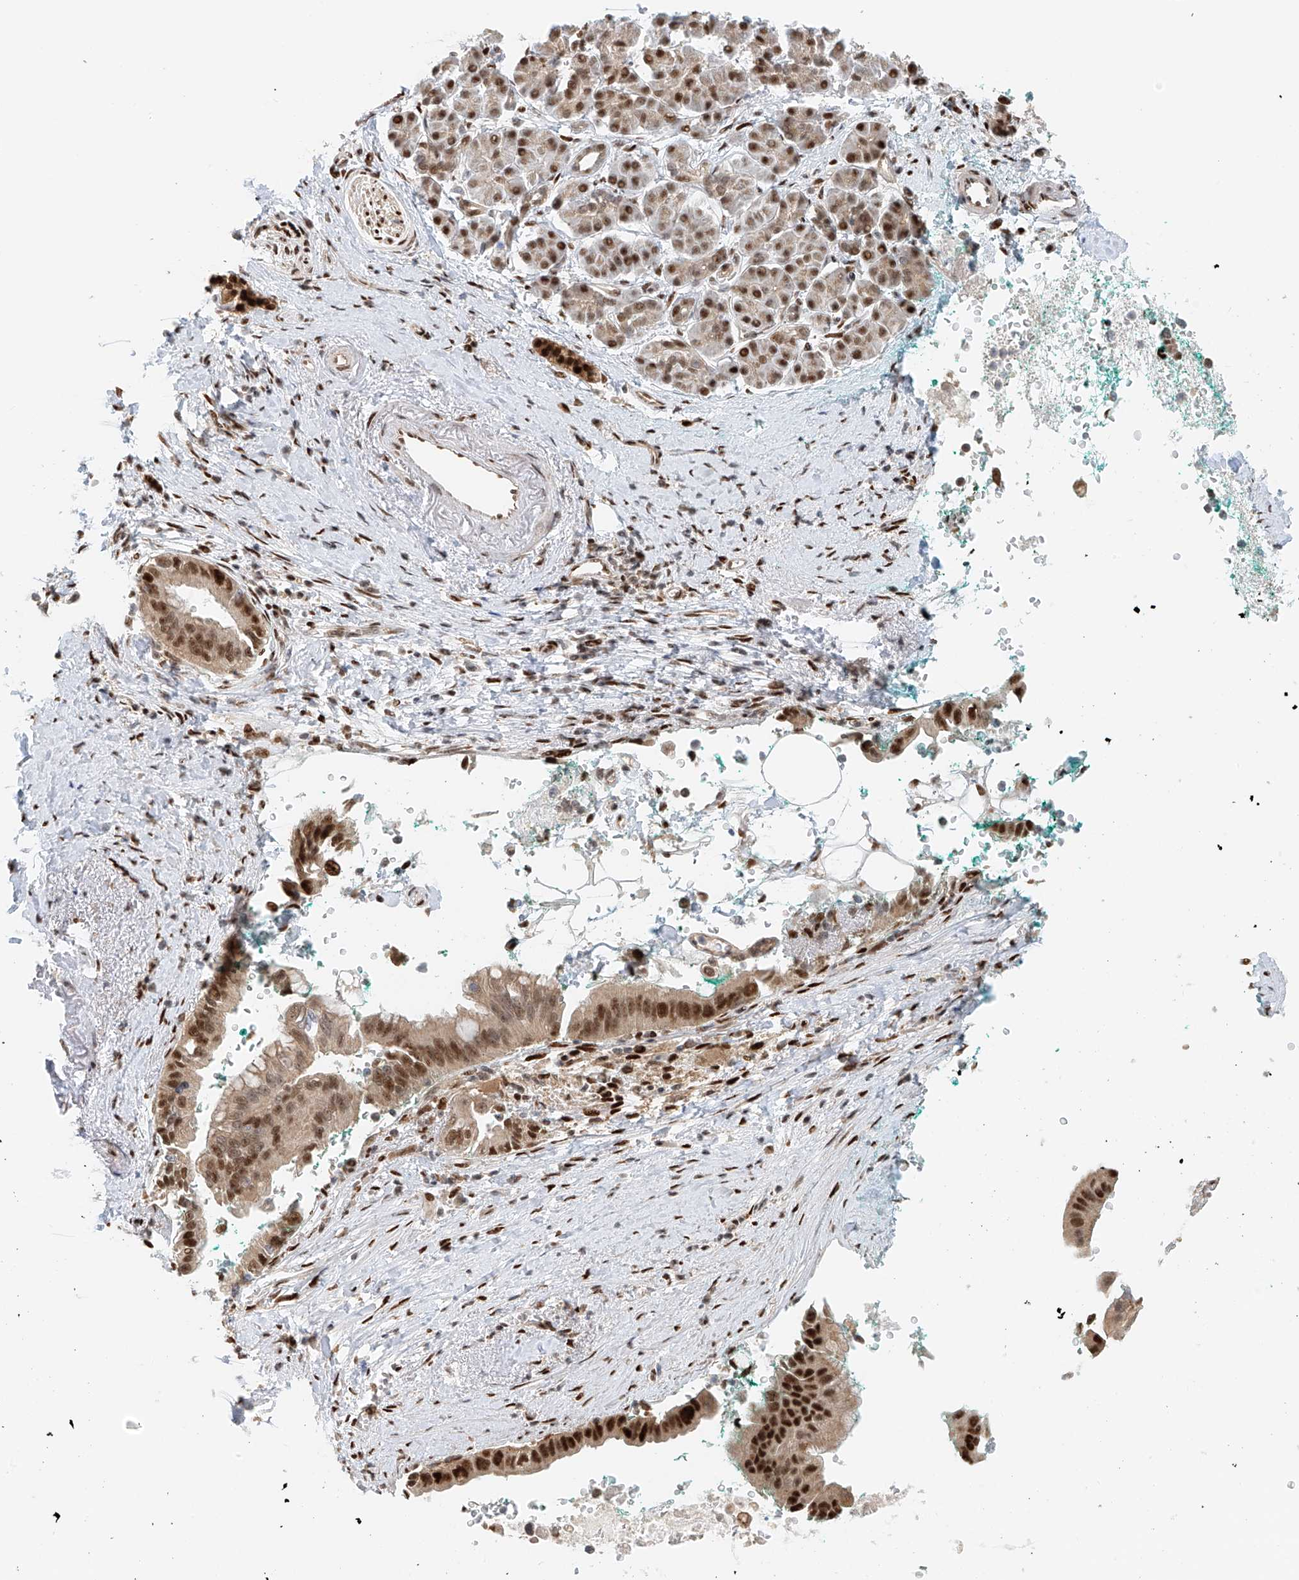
{"staining": {"intensity": "strong", "quantity": ">75%", "location": "nuclear"}, "tissue": "pancreatic cancer", "cell_type": "Tumor cells", "image_type": "cancer", "snomed": [{"axis": "morphology", "description": "Adenocarcinoma, NOS"}, {"axis": "topography", "description": "Pancreas"}], "caption": "Strong nuclear protein staining is present in about >75% of tumor cells in adenocarcinoma (pancreatic).", "gene": "ZNF514", "patient": {"sex": "male", "age": 78}}